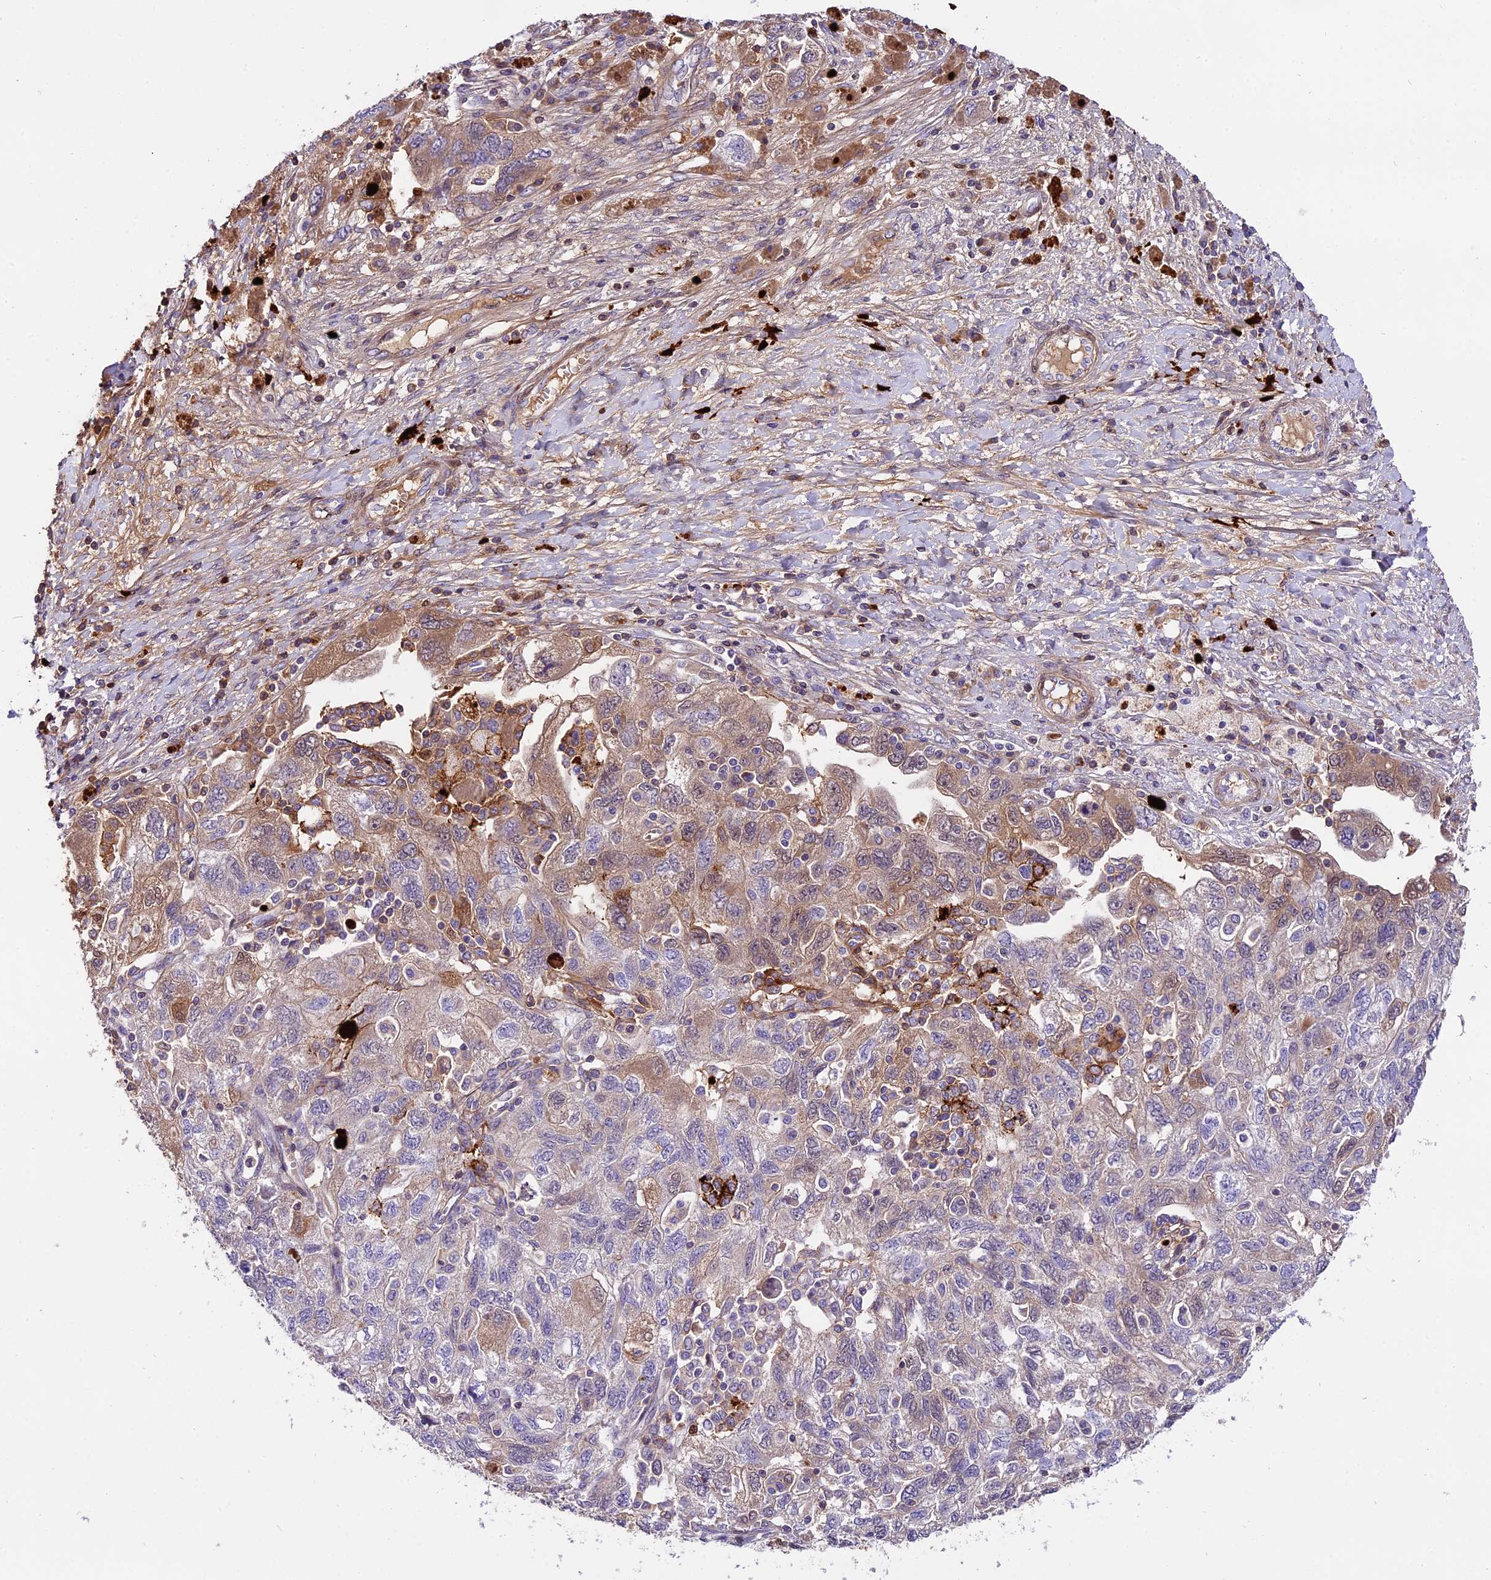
{"staining": {"intensity": "moderate", "quantity": "25%-75%", "location": "cytoplasmic/membranous"}, "tissue": "ovarian cancer", "cell_type": "Tumor cells", "image_type": "cancer", "snomed": [{"axis": "morphology", "description": "Carcinoma, NOS"}, {"axis": "morphology", "description": "Cystadenocarcinoma, serous, NOS"}, {"axis": "topography", "description": "Ovary"}], "caption": "Ovarian serous cystadenocarcinoma stained with immunohistochemistry (IHC) reveals moderate cytoplasmic/membranous staining in about 25%-75% of tumor cells. The staining is performed using DAB brown chromogen to label protein expression. The nuclei are counter-stained blue using hematoxylin.", "gene": "MAP3K7CL", "patient": {"sex": "female", "age": 69}}